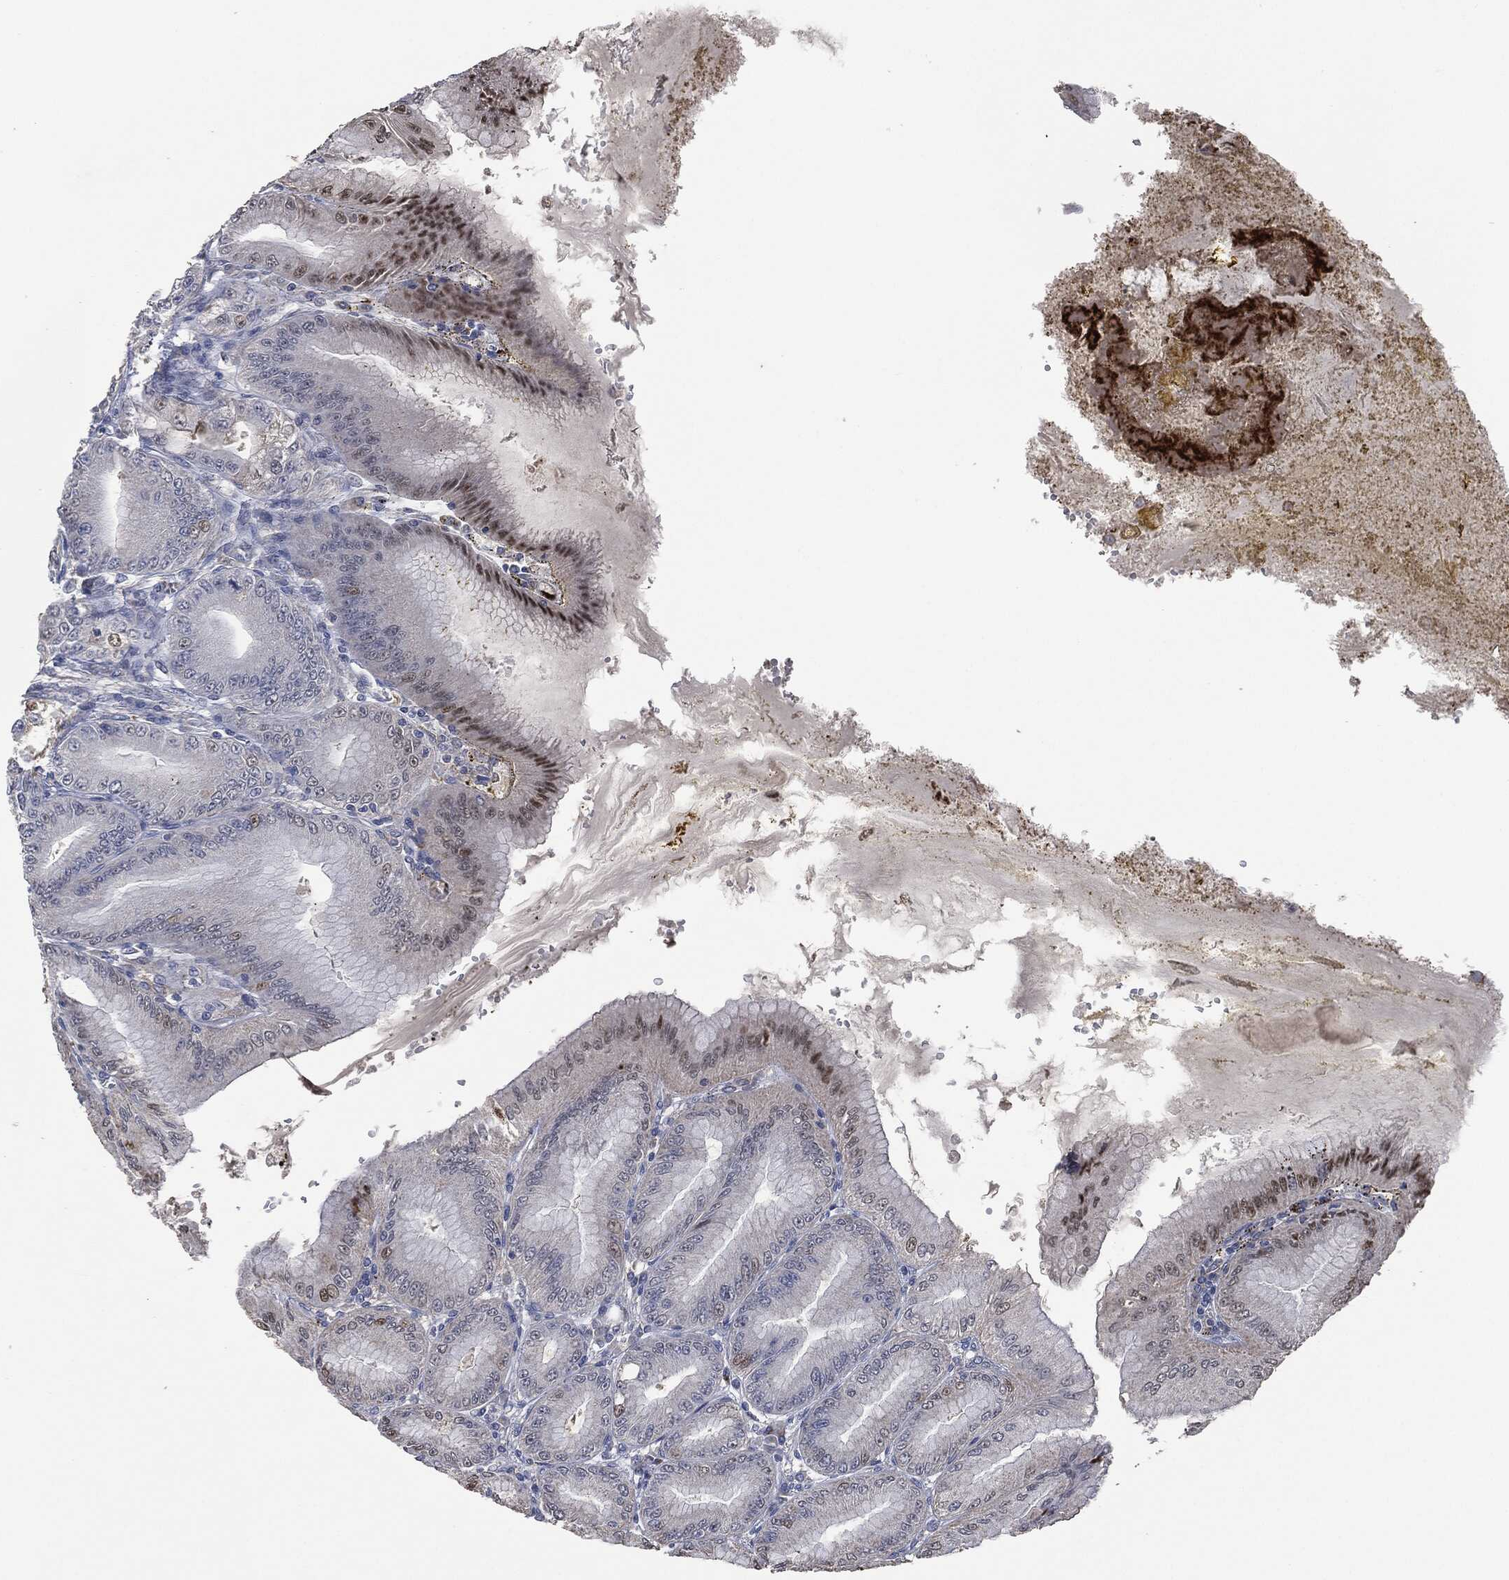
{"staining": {"intensity": "strong", "quantity": "<25%", "location": "nuclear"}, "tissue": "stomach", "cell_type": "Glandular cells", "image_type": "normal", "snomed": [{"axis": "morphology", "description": "Normal tissue, NOS"}, {"axis": "topography", "description": "Stomach"}], "caption": "Strong nuclear positivity for a protein is identified in approximately <25% of glandular cells of benign stomach using IHC.", "gene": "CD33", "patient": {"sex": "male", "age": 71}}